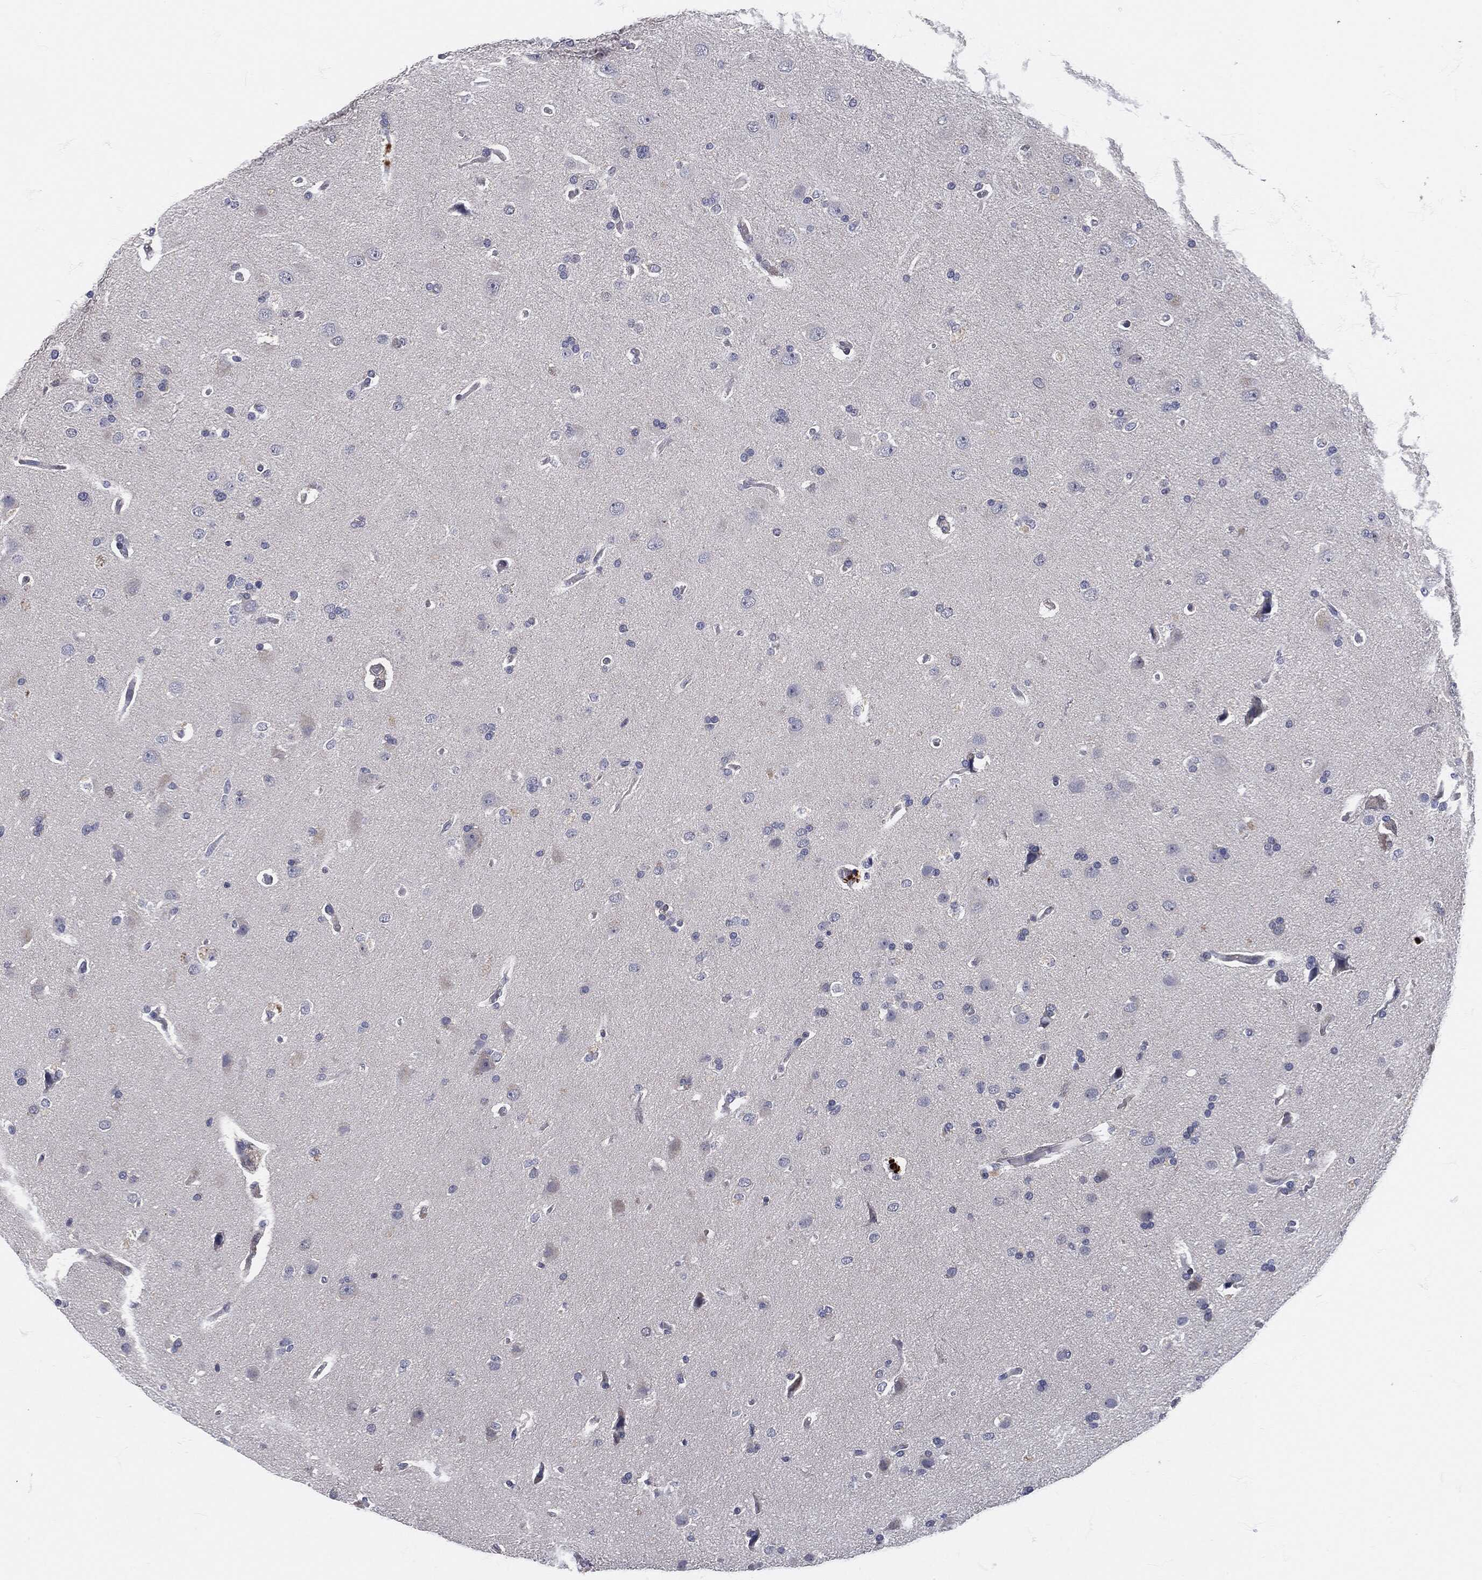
{"staining": {"intensity": "negative", "quantity": "none", "location": "none"}, "tissue": "glioma", "cell_type": "Tumor cells", "image_type": "cancer", "snomed": [{"axis": "morphology", "description": "Glioma, malignant, High grade"}, {"axis": "topography", "description": "Cerebral cortex"}], "caption": "Immunohistochemistry micrograph of high-grade glioma (malignant) stained for a protein (brown), which displays no expression in tumor cells.", "gene": "MPO", "patient": {"sex": "male", "age": 70}}